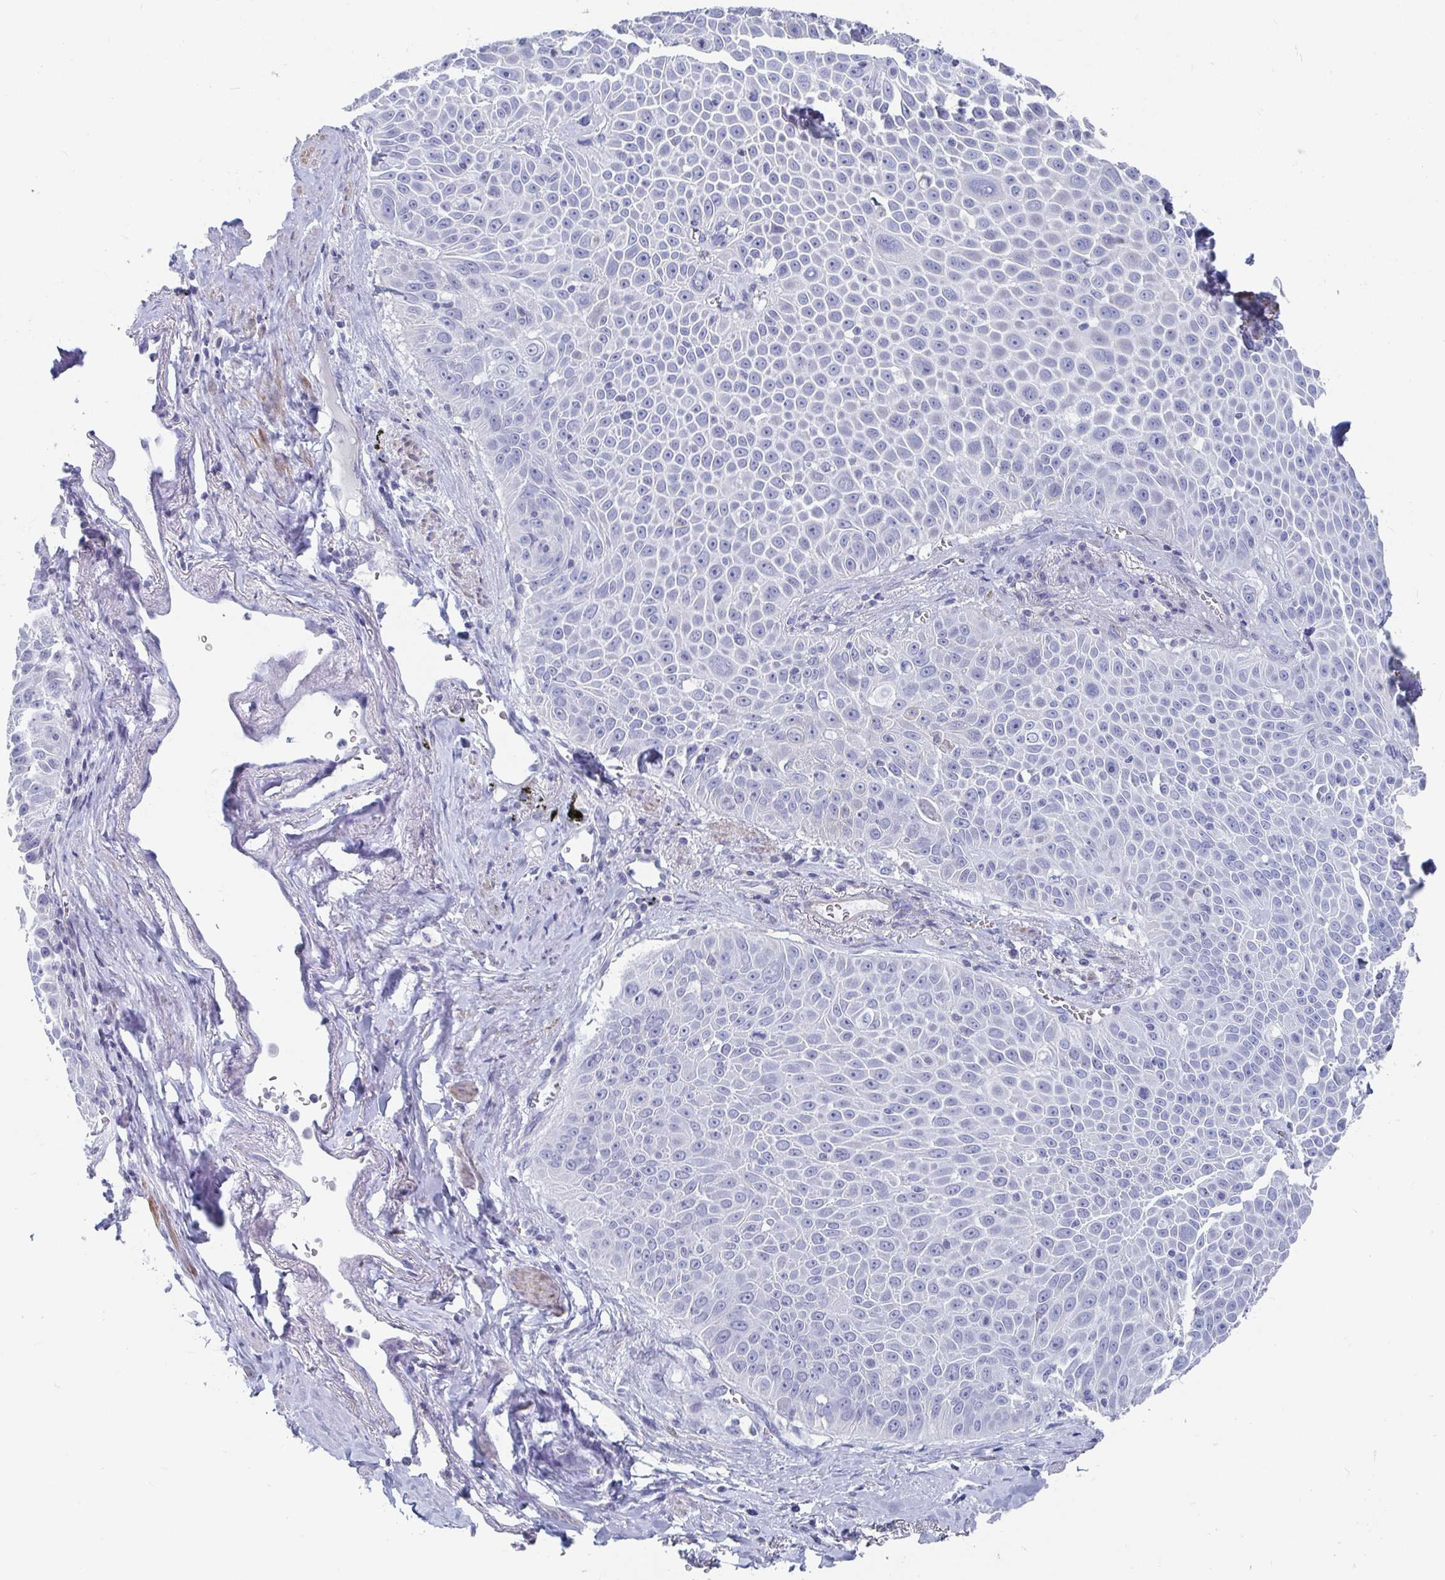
{"staining": {"intensity": "negative", "quantity": "none", "location": "none"}, "tissue": "lung cancer", "cell_type": "Tumor cells", "image_type": "cancer", "snomed": [{"axis": "morphology", "description": "Squamous cell carcinoma, NOS"}, {"axis": "morphology", "description": "Squamous cell carcinoma, metastatic, NOS"}, {"axis": "topography", "description": "Lymph node"}, {"axis": "topography", "description": "Lung"}], "caption": "A high-resolution histopathology image shows immunohistochemistry staining of lung squamous cell carcinoma, which displays no significant staining in tumor cells.", "gene": "ZFP82", "patient": {"sex": "female", "age": 62}}